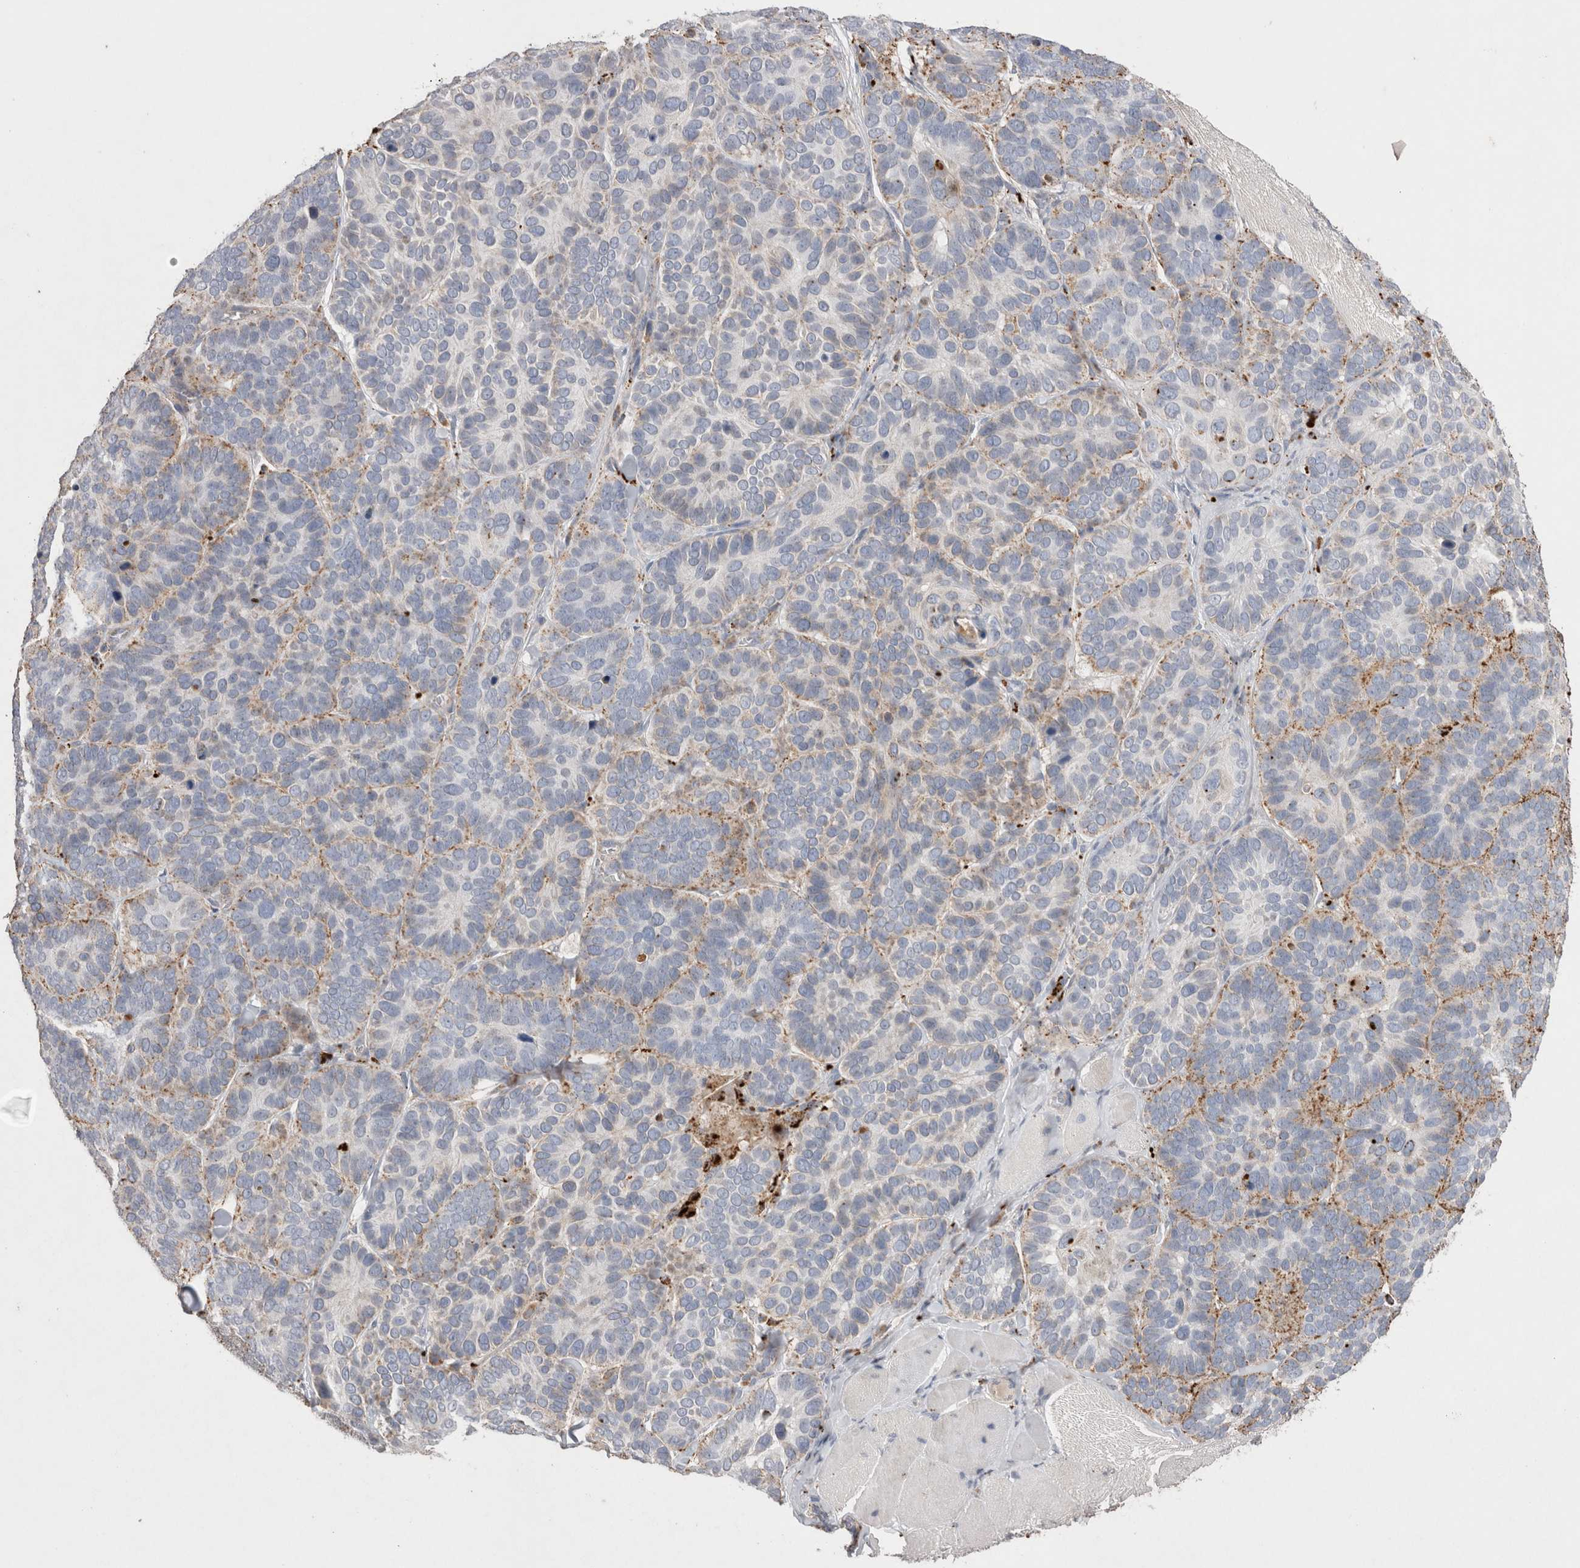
{"staining": {"intensity": "moderate", "quantity": "25%-75%", "location": "cytoplasmic/membranous"}, "tissue": "skin cancer", "cell_type": "Tumor cells", "image_type": "cancer", "snomed": [{"axis": "morphology", "description": "Basal cell carcinoma"}, {"axis": "topography", "description": "Skin"}], "caption": "IHC (DAB (3,3'-diaminobenzidine)) staining of skin cancer exhibits moderate cytoplasmic/membranous protein expression in about 25%-75% of tumor cells. Using DAB (3,3'-diaminobenzidine) (brown) and hematoxylin (blue) stains, captured at high magnification using brightfield microscopy.", "gene": "CTSA", "patient": {"sex": "male", "age": 62}}